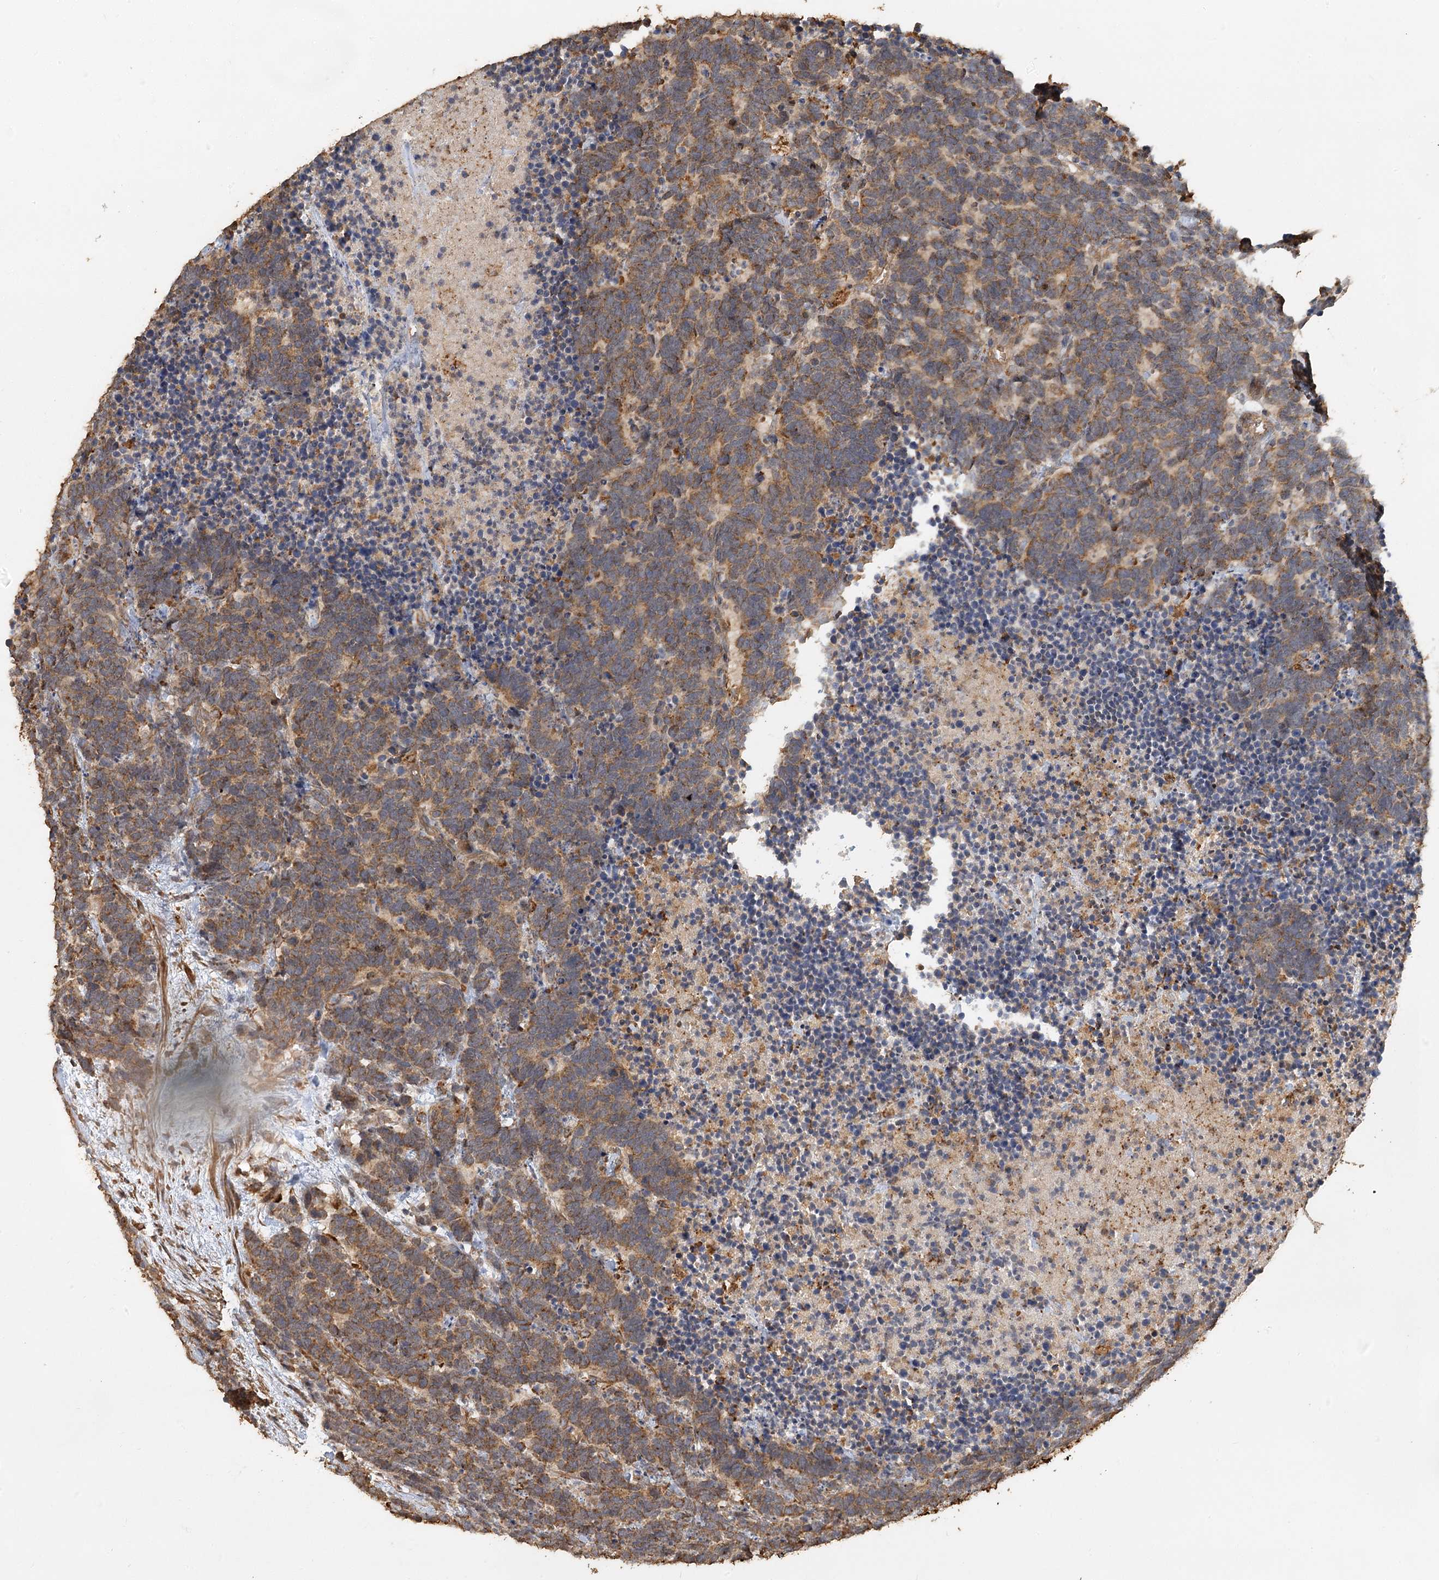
{"staining": {"intensity": "moderate", "quantity": ">75%", "location": "cytoplasmic/membranous"}, "tissue": "carcinoid", "cell_type": "Tumor cells", "image_type": "cancer", "snomed": [{"axis": "morphology", "description": "Carcinoma, NOS"}, {"axis": "morphology", "description": "Carcinoid, malignant, NOS"}, {"axis": "topography", "description": "Urinary bladder"}], "caption": "This histopathology image exhibits IHC staining of human carcinoma, with medium moderate cytoplasmic/membranous staining in approximately >75% of tumor cells.", "gene": "PIK3C2A", "patient": {"sex": "male", "age": 57}}